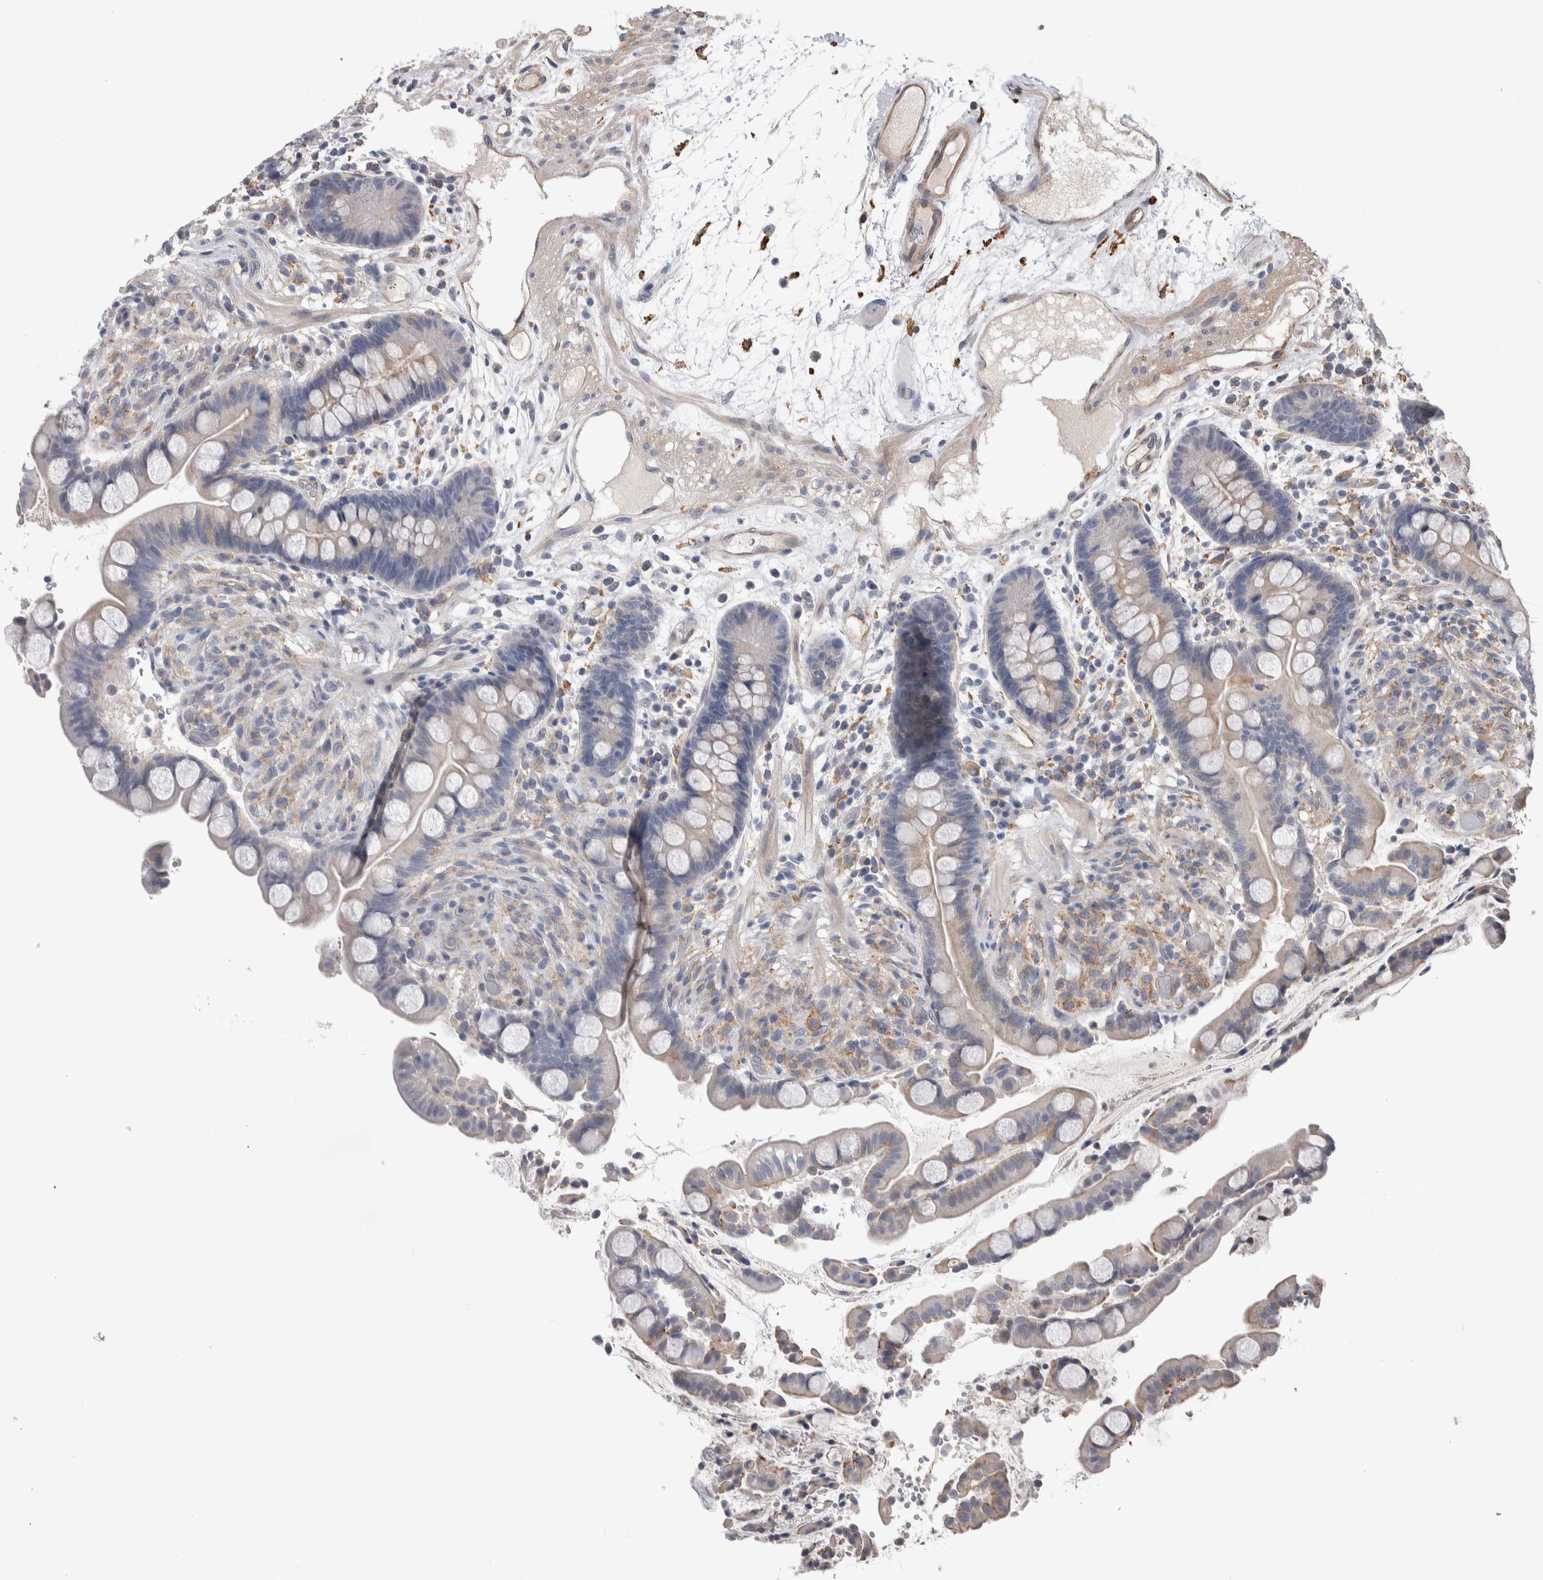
{"staining": {"intensity": "weak", "quantity": ">75%", "location": "cytoplasmic/membranous"}, "tissue": "colon", "cell_type": "Endothelial cells", "image_type": "normal", "snomed": [{"axis": "morphology", "description": "Normal tissue, NOS"}, {"axis": "topography", "description": "Colon"}], "caption": "Colon was stained to show a protein in brown. There is low levels of weak cytoplasmic/membranous expression in about >75% of endothelial cells. (Stains: DAB in brown, nuclei in blue, Microscopy: brightfield microscopy at high magnification).", "gene": "GCNA", "patient": {"sex": "male", "age": 73}}